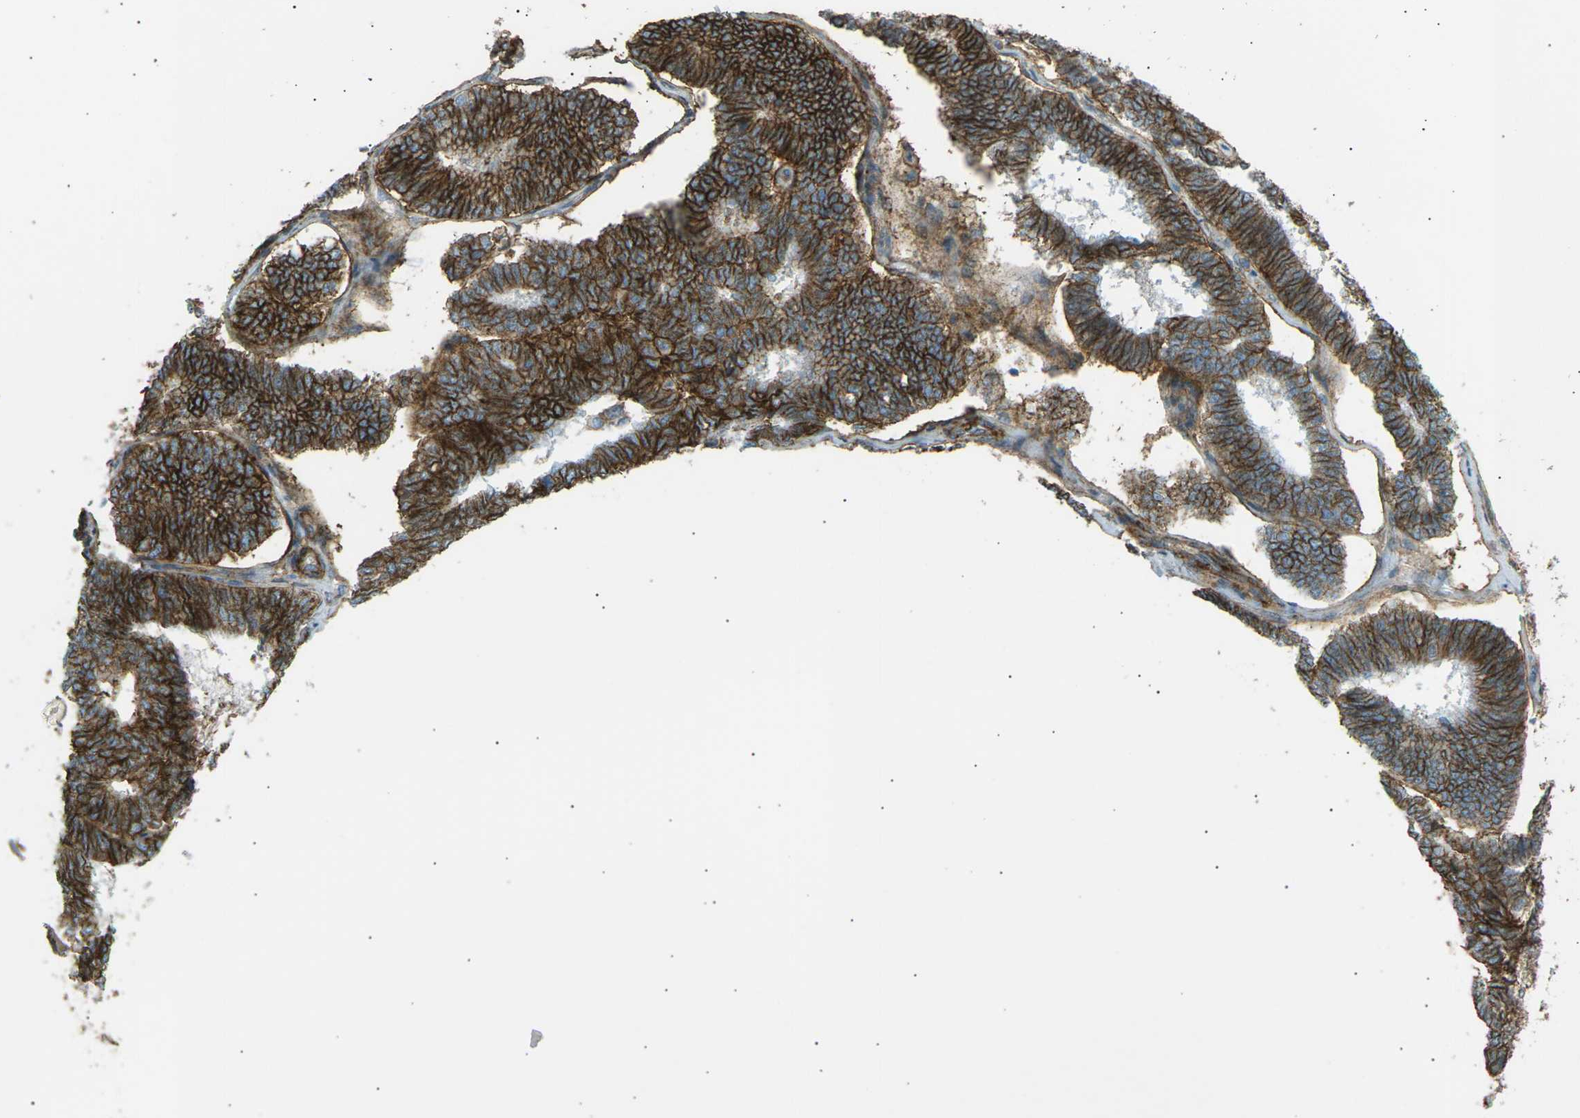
{"staining": {"intensity": "strong", "quantity": ">75%", "location": "cytoplasmic/membranous"}, "tissue": "endometrial cancer", "cell_type": "Tumor cells", "image_type": "cancer", "snomed": [{"axis": "morphology", "description": "Adenocarcinoma, NOS"}, {"axis": "topography", "description": "Endometrium"}], "caption": "A high amount of strong cytoplasmic/membranous positivity is identified in about >75% of tumor cells in endometrial cancer (adenocarcinoma) tissue.", "gene": "ATP2B4", "patient": {"sex": "female", "age": 70}}